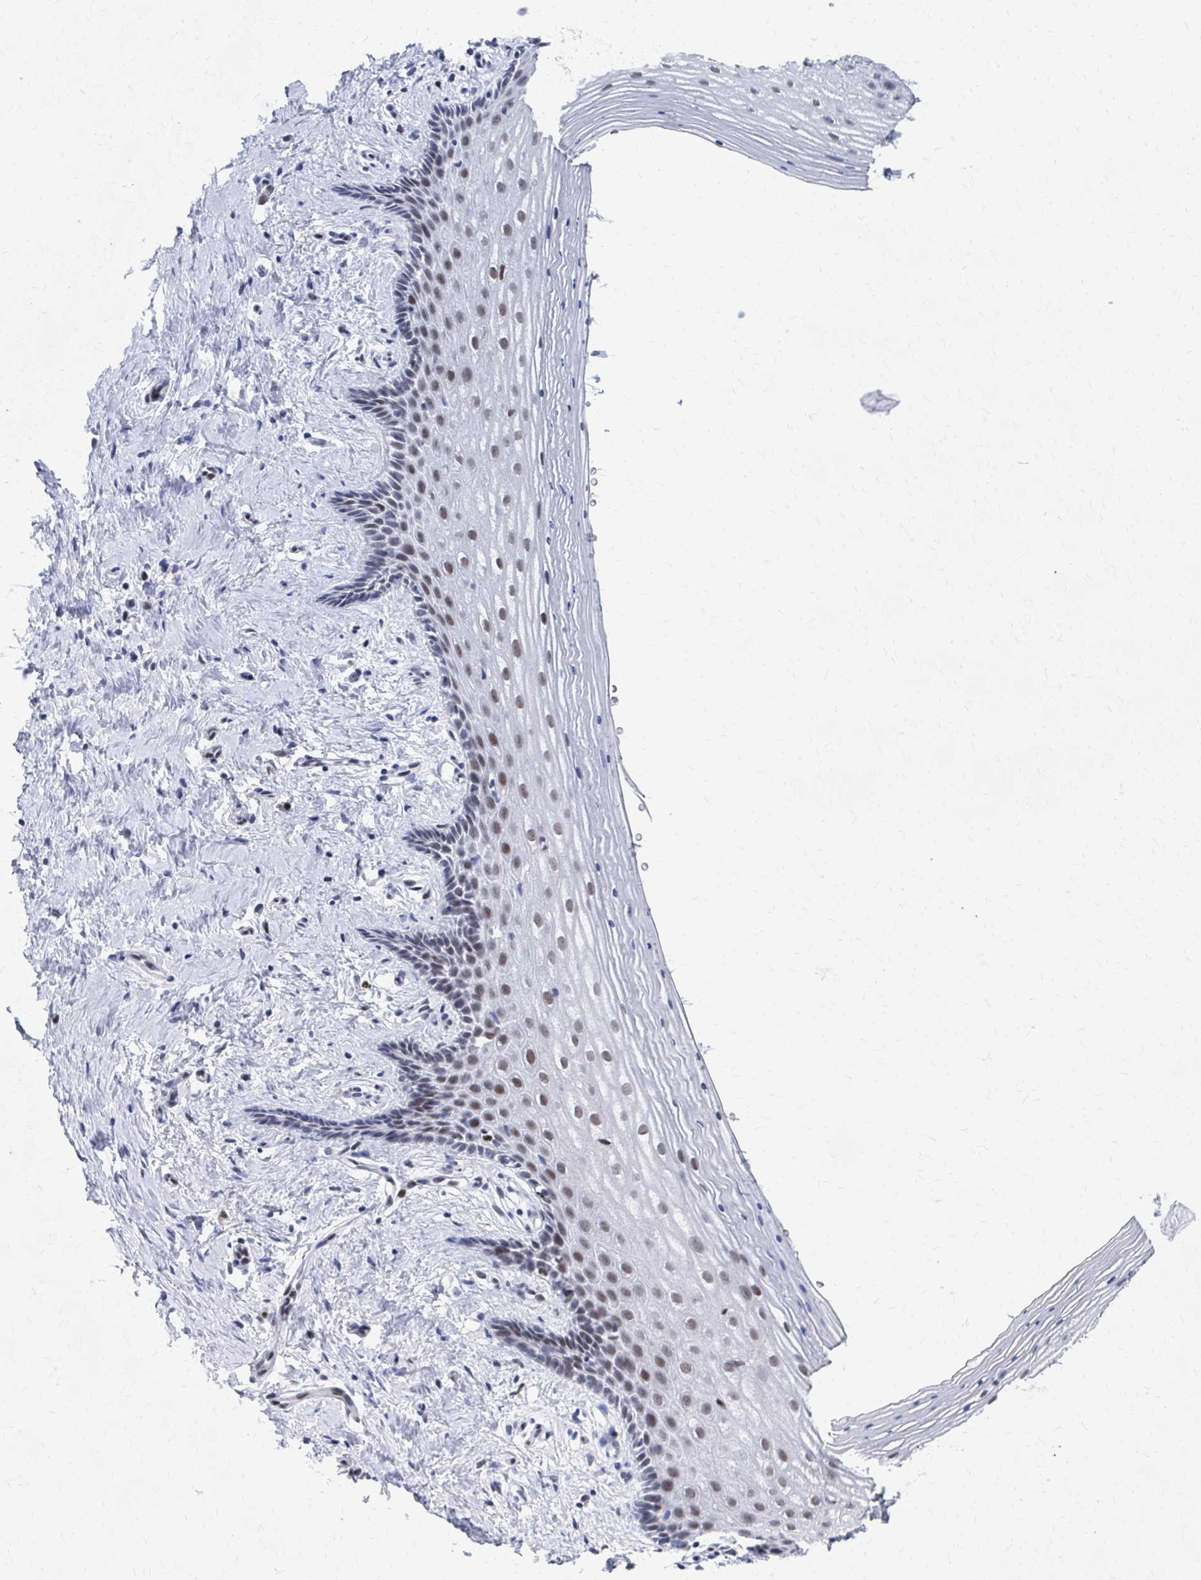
{"staining": {"intensity": "moderate", "quantity": "25%-75%", "location": "nuclear"}, "tissue": "vagina", "cell_type": "Squamous epithelial cells", "image_type": "normal", "snomed": [{"axis": "morphology", "description": "Normal tissue, NOS"}, {"axis": "topography", "description": "Vagina"}], "caption": "Normal vagina exhibits moderate nuclear staining in approximately 25%-75% of squamous epithelial cells, visualized by immunohistochemistry. (DAB (3,3'-diaminobenzidine) IHC with brightfield microscopy, high magnification).", "gene": "CDIN1", "patient": {"sex": "female", "age": 42}}